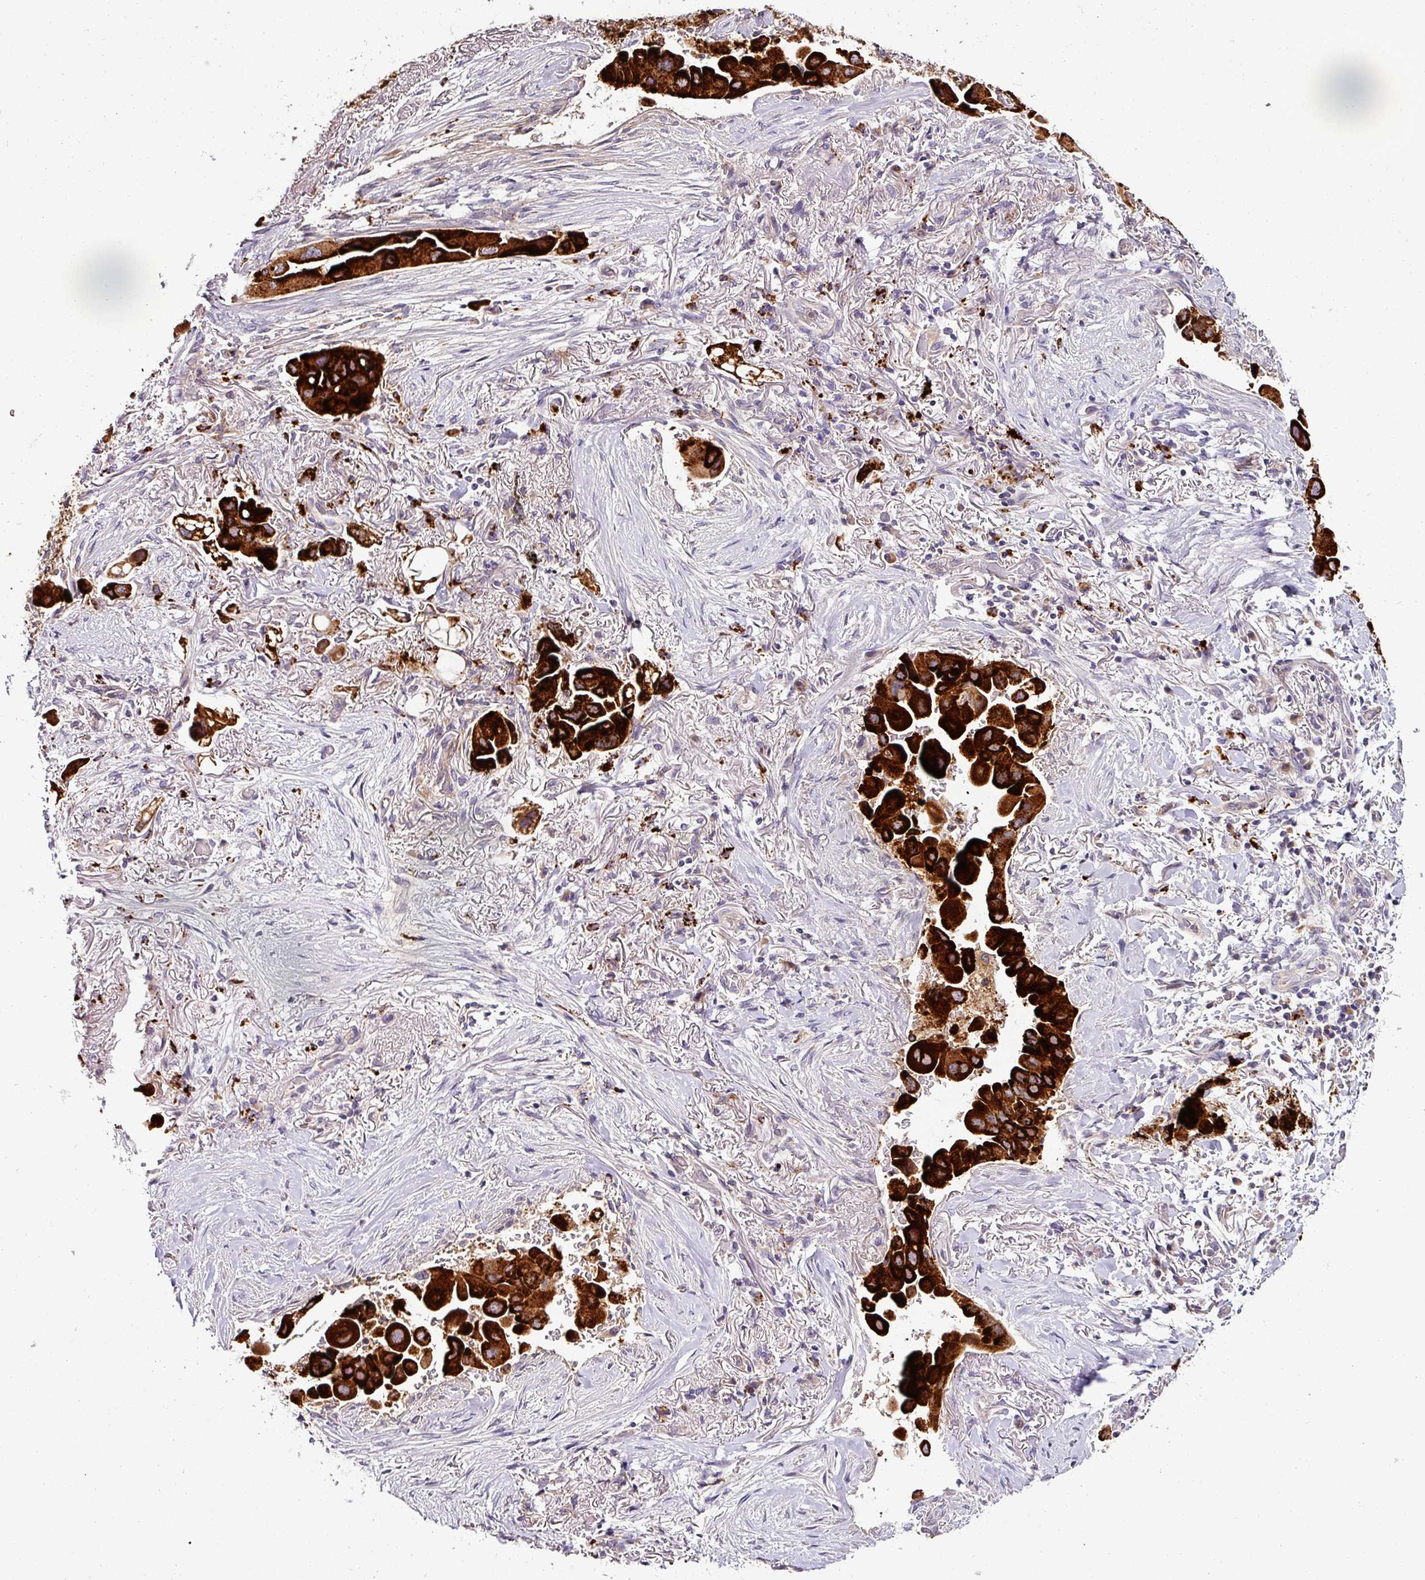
{"staining": {"intensity": "strong", "quantity": ">75%", "location": "cytoplasmic/membranous"}, "tissue": "lung cancer", "cell_type": "Tumor cells", "image_type": "cancer", "snomed": [{"axis": "morphology", "description": "Adenocarcinoma, NOS"}, {"axis": "topography", "description": "Lung"}], "caption": "Adenocarcinoma (lung) stained with a brown dye displays strong cytoplasmic/membranous positive expression in approximately >75% of tumor cells.", "gene": "NAPSA", "patient": {"sex": "female", "age": 76}}